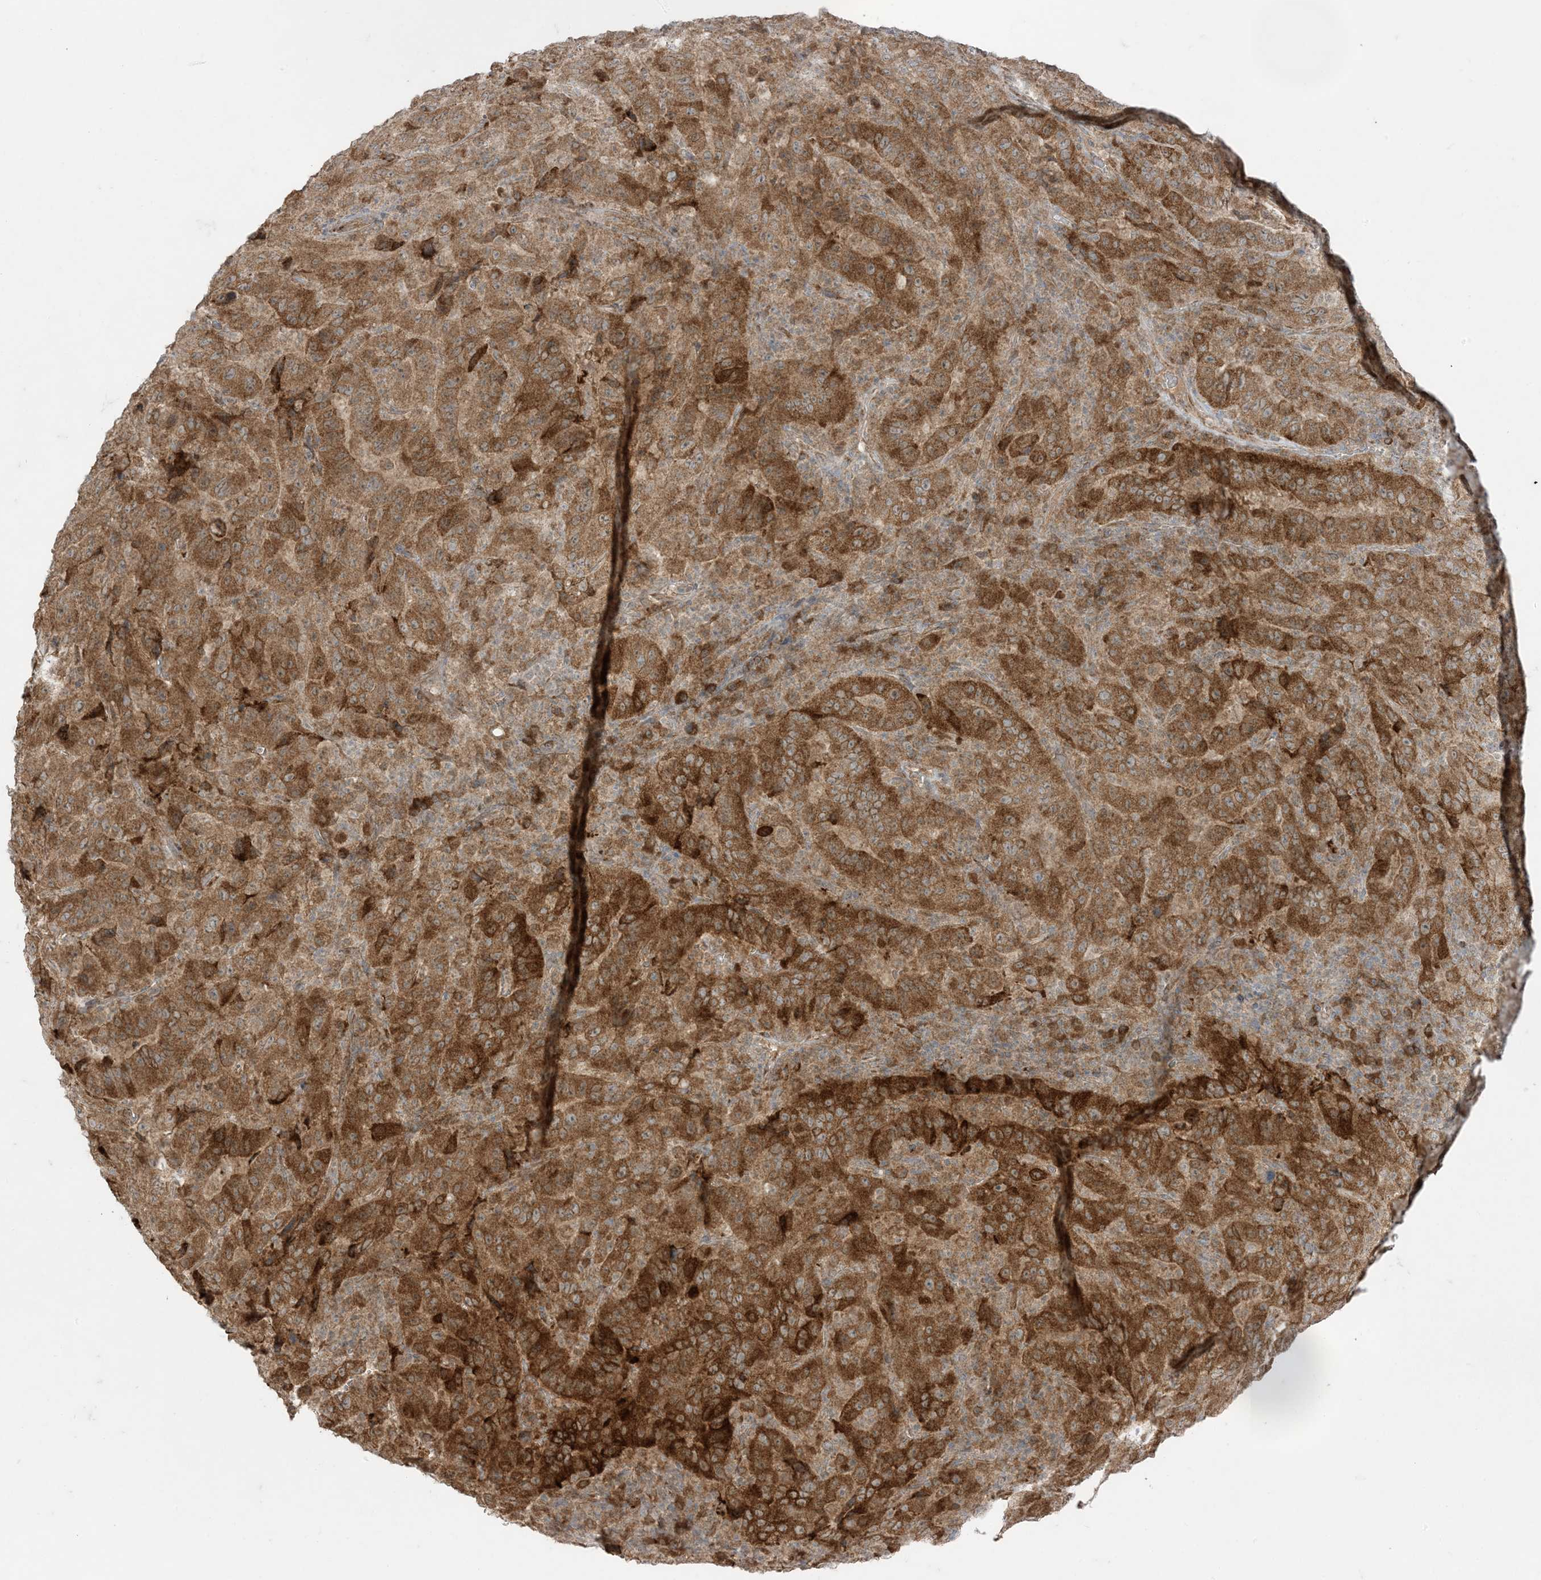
{"staining": {"intensity": "strong", "quantity": ">75%", "location": "cytoplasmic/membranous"}, "tissue": "pancreatic cancer", "cell_type": "Tumor cells", "image_type": "cancer", "snomed": [{"axis": "morphology", "description": "Adenocarcinoma, NOS"}, {"axis": "topography", "description": "Pancreas"}], "caption": "Tumor cells exhibit strong cytoplasmic/membranous expression in about >75% of cells in pancreatic adenocarcinoma. (DAB (3,3'-diaminobenzidine) IHC, brown staining for protein, blue staining for nuclei).", "gene": "ODC1", "patient": {"sex": "male", "age": 63}}